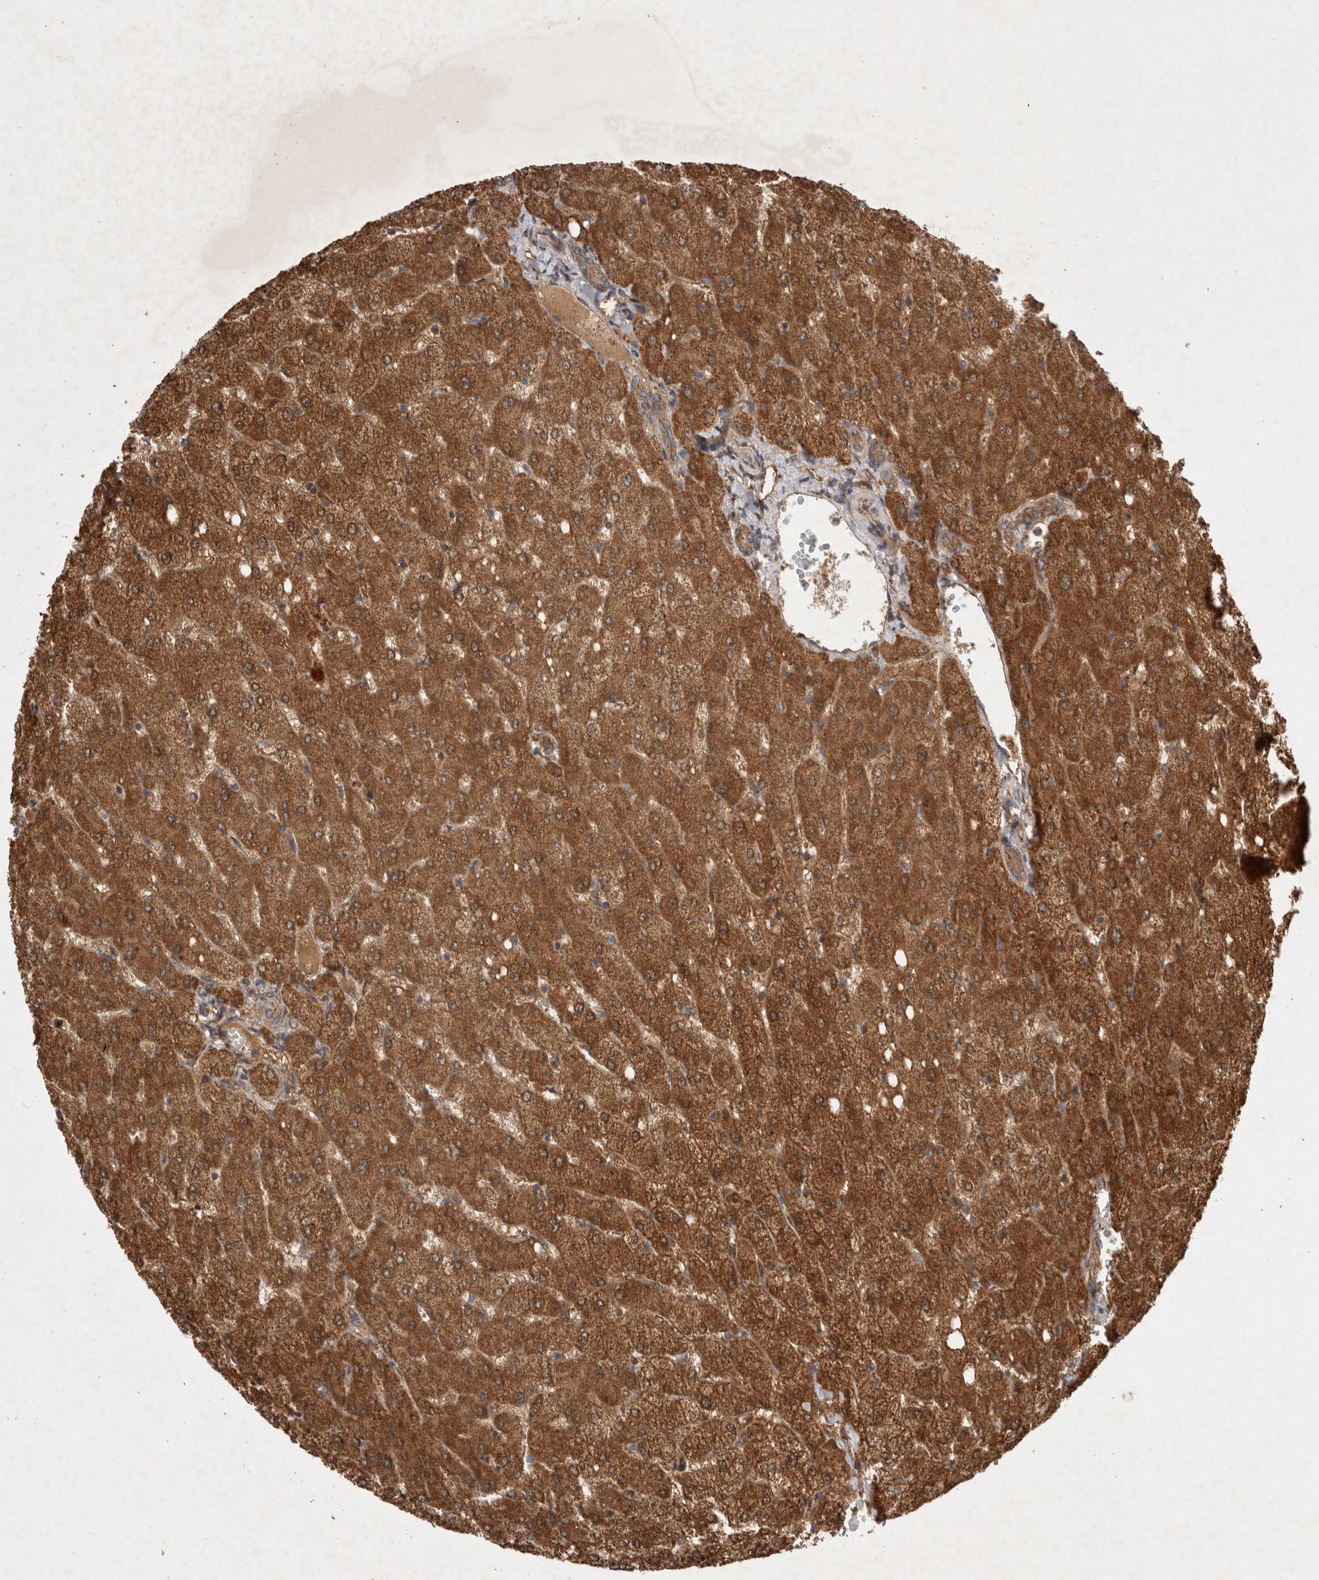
{"staining": {"intensity": "moderate", "quantity": ">75%", "location": "cytoplasmic/membranous"}, "tissue": "liver", "cell_type": "Cholangiocytes", "image_type": "normal", "snomed": [{"axis": "morphology", "description": "Normal tissue, NOS"}, {"axis": "topography", "description": "Liver"}], "caption": "A photomicrograph showing moderate cytoplasmic/membranous expression in about >75% of cholangiocytes in normal liver, as visualized by brown immunohistochemical staining.", "gene": "SERAC1", "patient": {"sex": "female", "age": 54}}